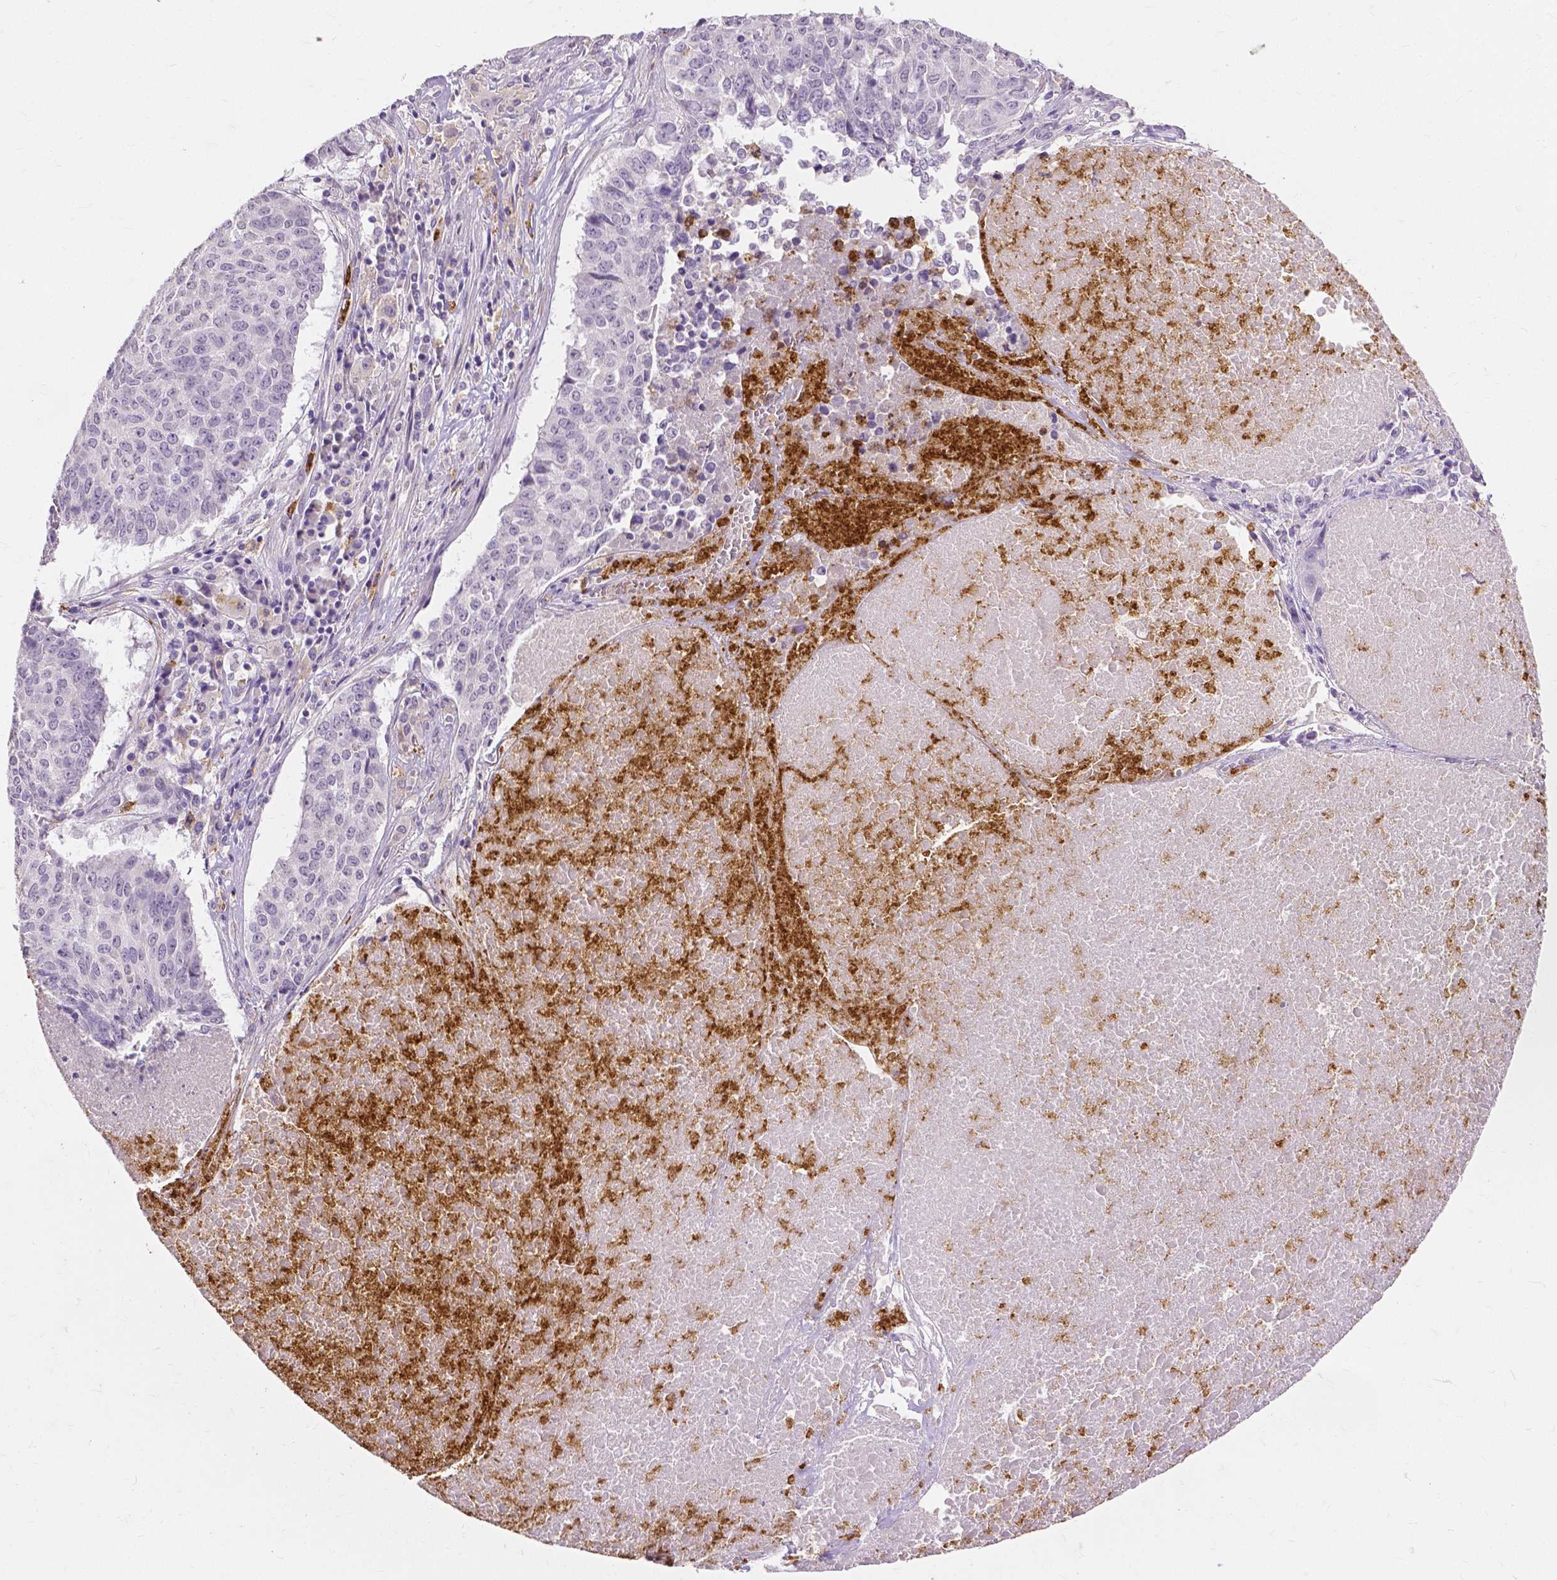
{"staining": {"intensity": "negative", "quantity": "none", "location": "none"}, "tissue": "lung cancer", "cell_type": "Tumor cells", "image_type": "cancer", "snomed": [{"axis": "morphology", "description": "Normal tissue, NOS"}, {"axis": "morphology", "description": "Squamous cell carcinoma, NOS"}, {"axis": "topography", "description": "Bronchus"}, {"axis": "topography", "description": "Lung"}], "caption": "A histopathology image of lung cancer (squamous cell carcinoma) stained for a protein shows no brown staining in tumor cells.", "gene": "CXCR2", "patient": {"sex": "male", "age": 64}}